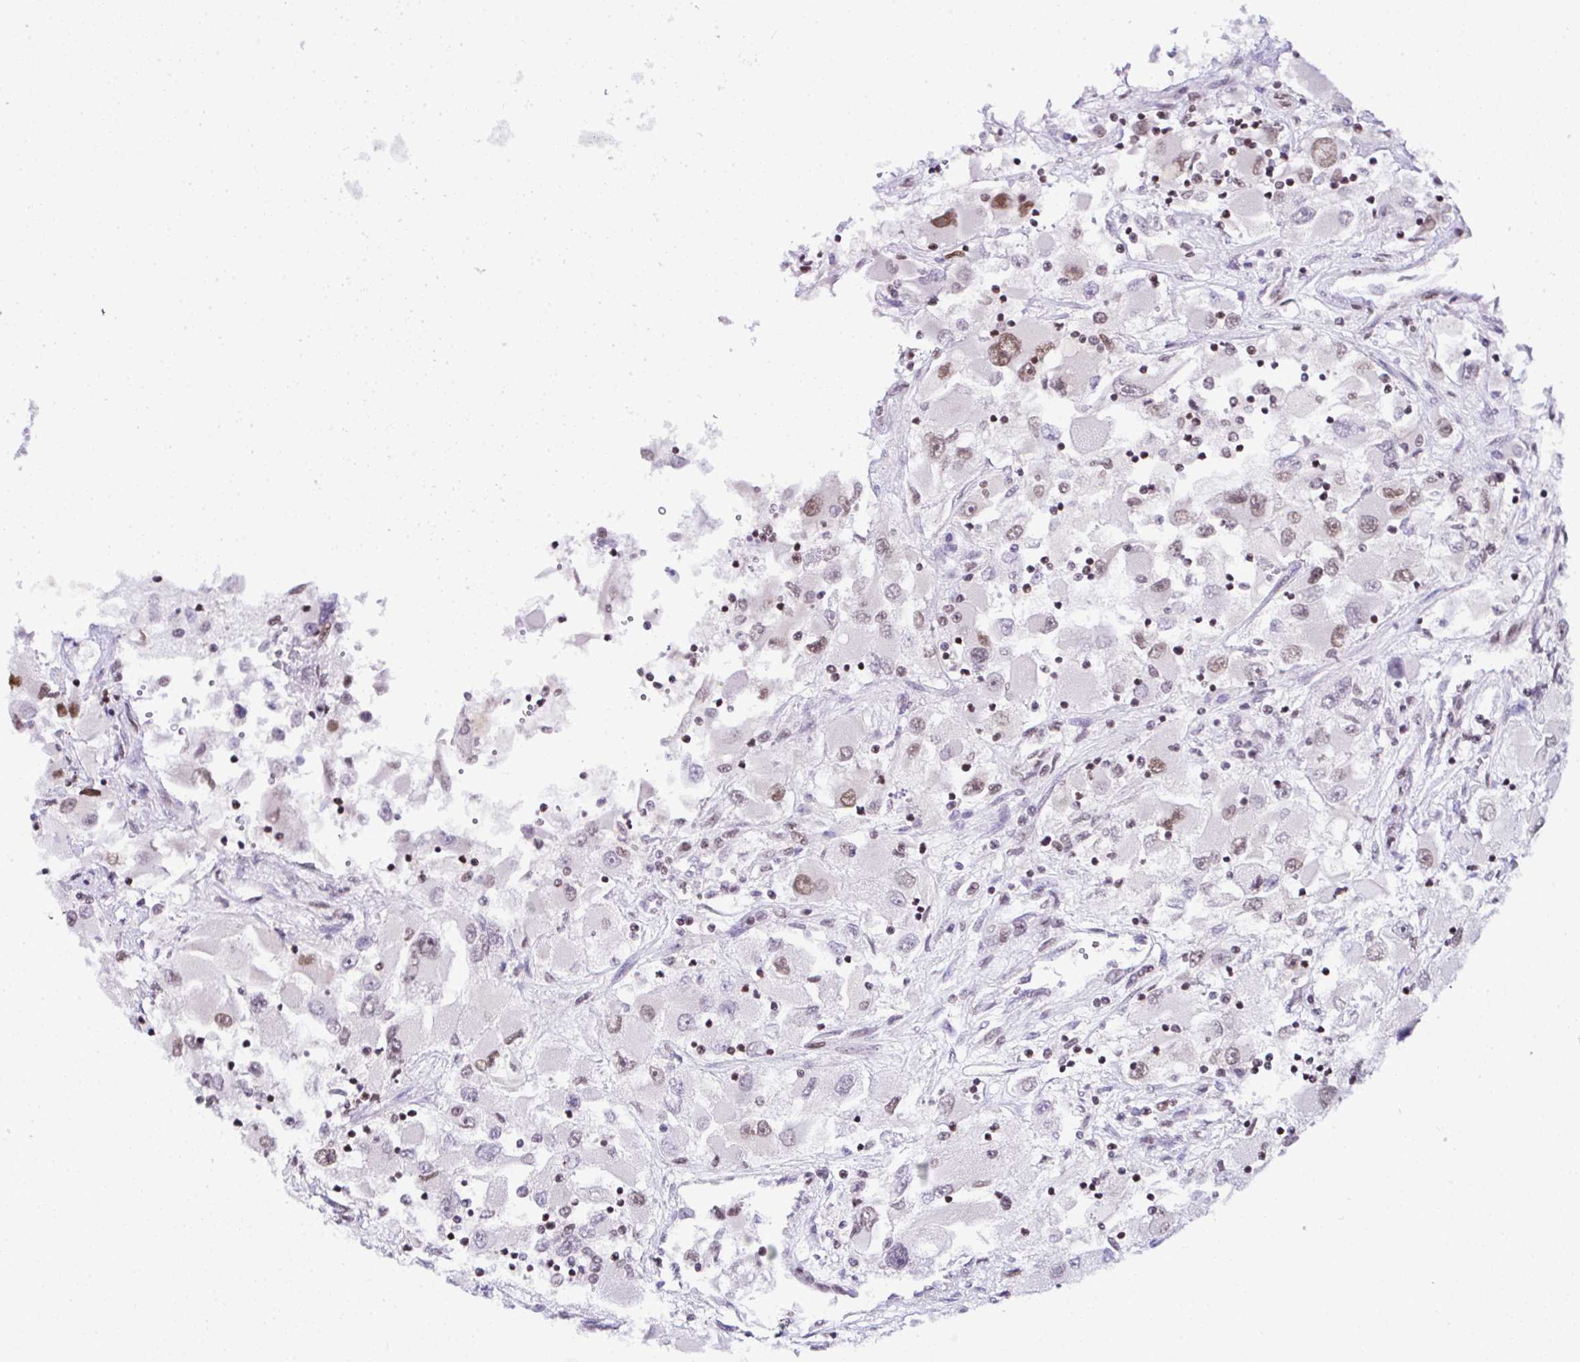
{"staining": {"intensity": "moderate", "quantity": "25%-75%", "location": "nuclear"}, "tissue": "renal cancer", "cell_type": "Tumor cells", "image_type": "cancer", "snomed": [{"axis": "morphology", "description": "Adenocarcinoma, NOS"}, {"axis": "topography", "description": "Kidney"}], "caption": "Immunohistochemistry (DAB (3,3'-diaminobenzidine)) staining of human renal adenocarcinoma exhibits moderate nuclear protein positivity in approximately 25%-75% of tumor cells. The protein of interest is shown in brown color, while the nuclei are stained blue.", "gene": "DR1", "patient": {"sex": "female", "age": 52}}